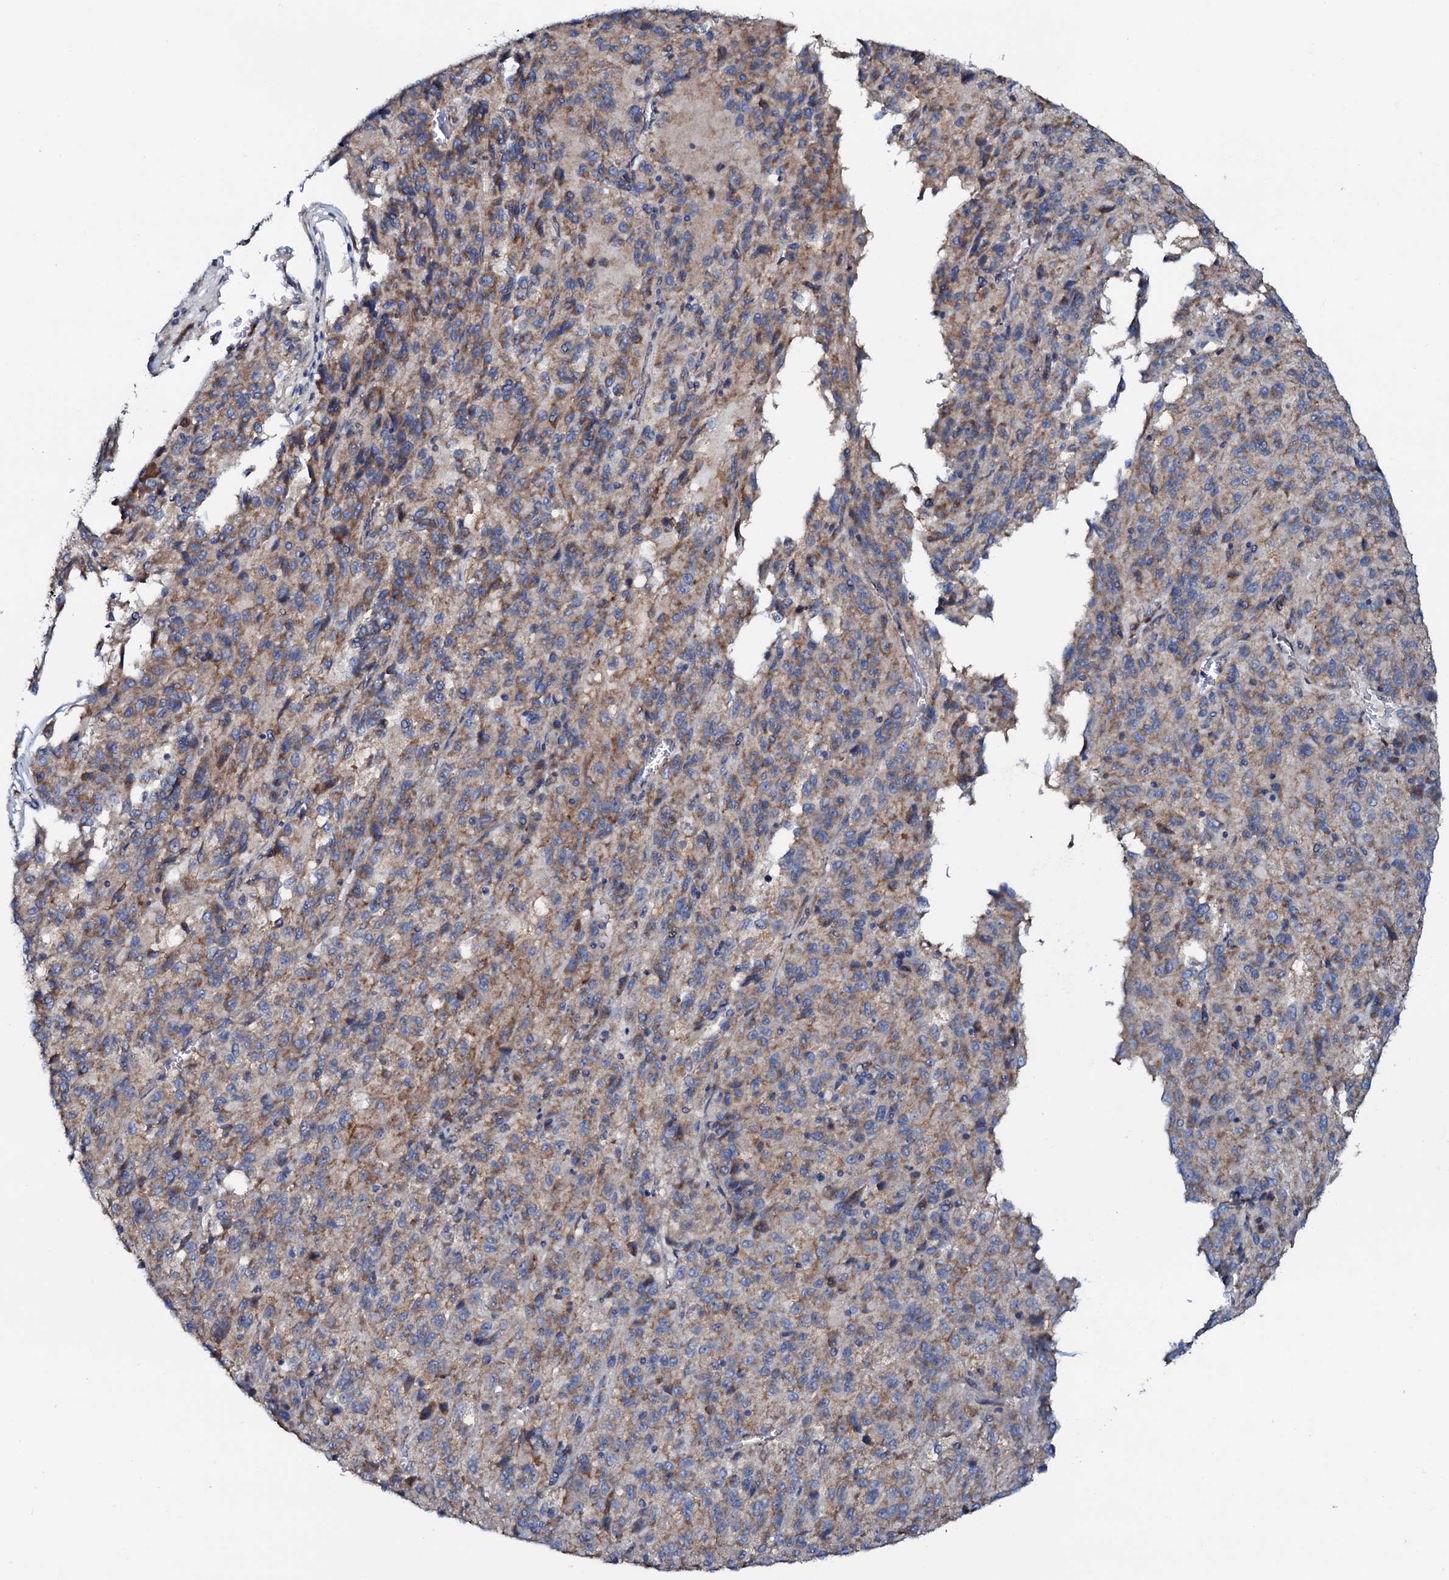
{"staining": {"intensity": "moderate", "quantity": ">75%", "location": "cytoplasmic/membranous"}, "tissue": "melanoma", "cell_type": "Tumor cells", "image_type": "cancer", "snomed": [{"axis": "morphology", "description": "Malignant melanoma, Metastatic site"}, {"axis": "topography", "description": "Lung"}], "caption": "A brown stain highlights moderate cytoplasmic/membranous positivity of a protein in melanoma tumor cells.", "gene": "STARD13", "patient": {"sex": "male", "age": 64}}